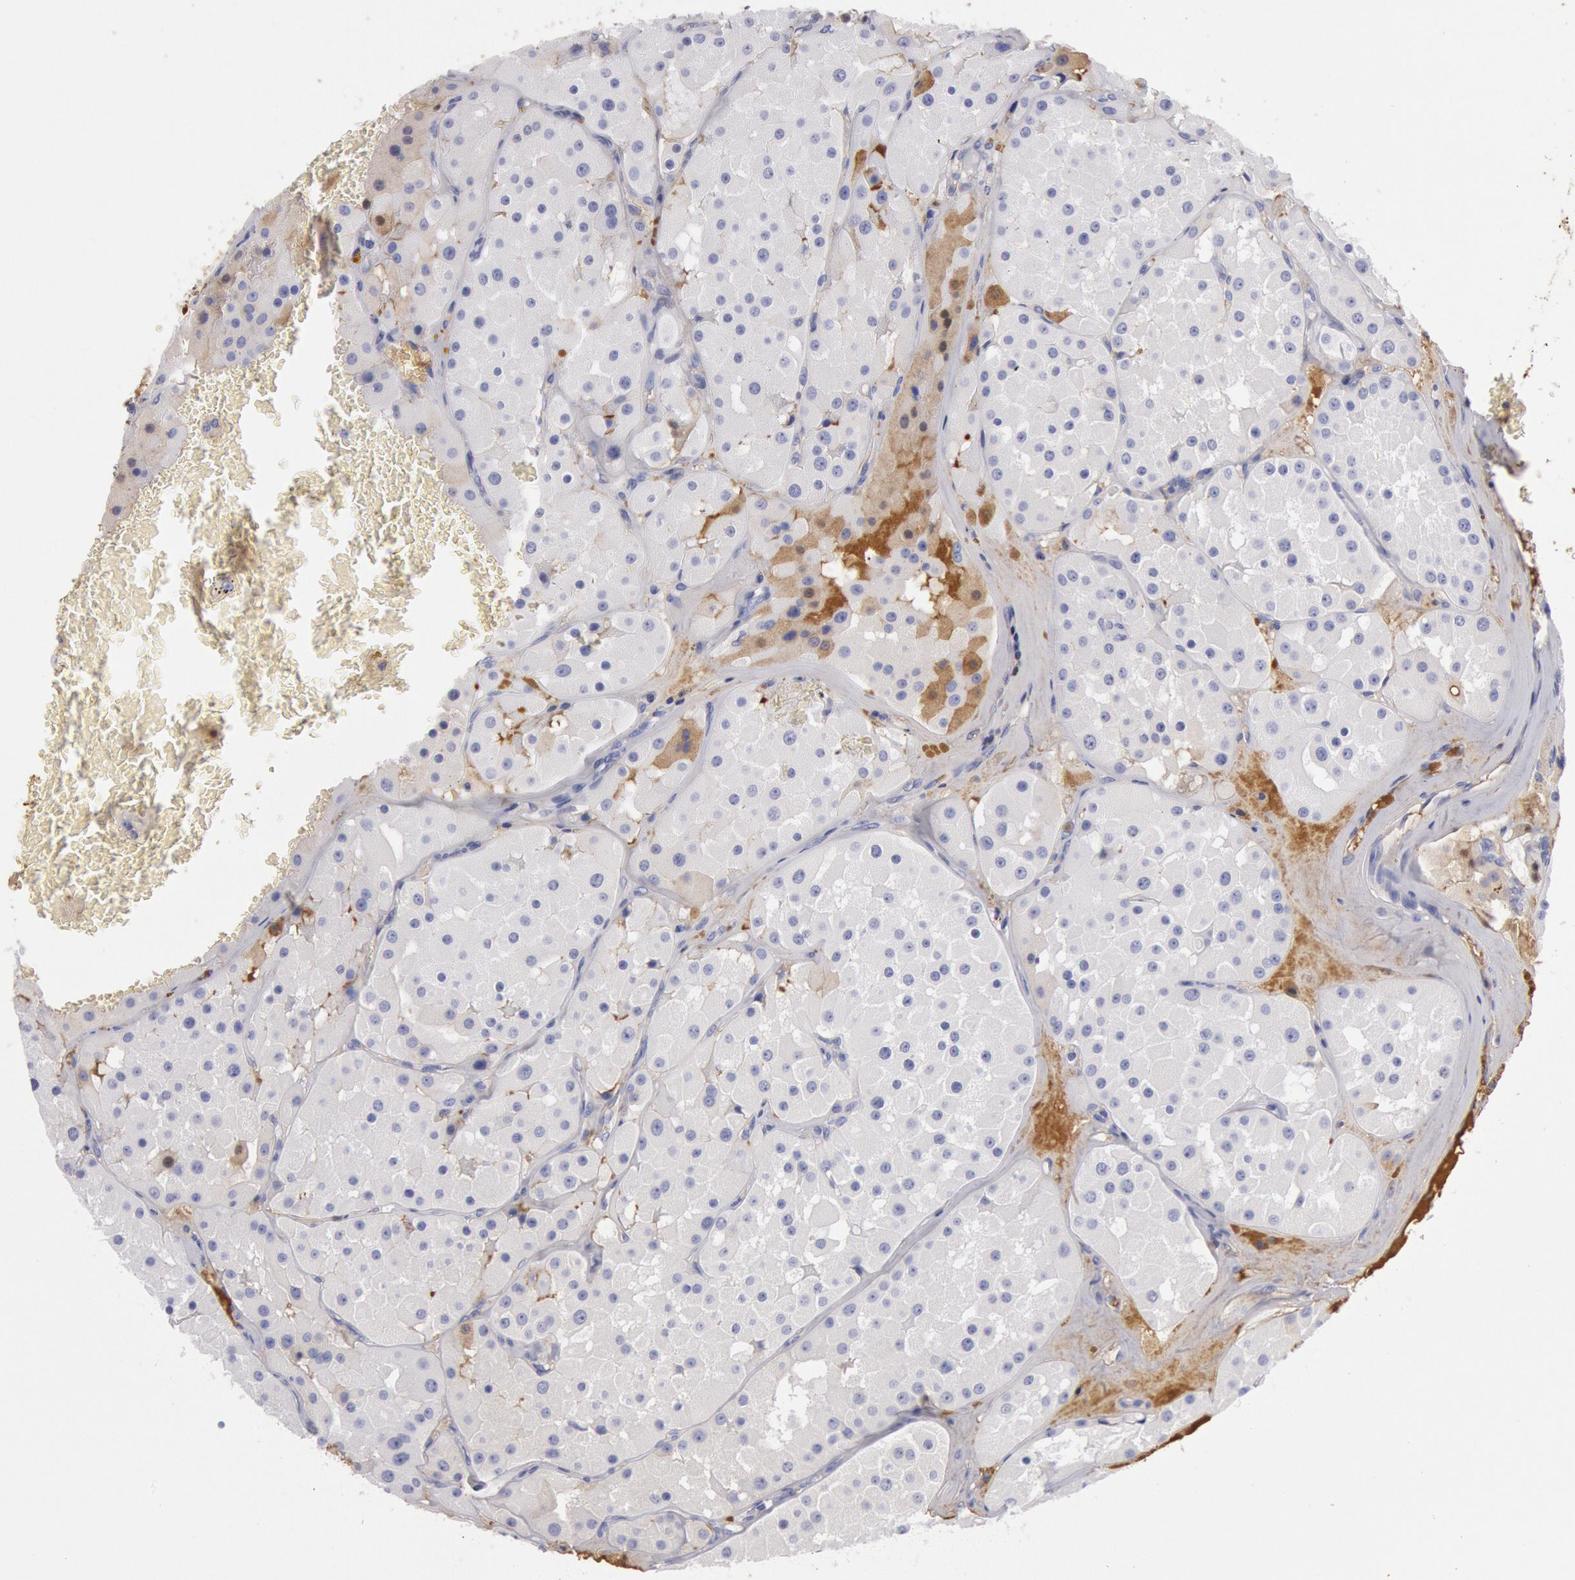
{"staining": {"intensity": "weak", "quantity": "25%-75%", "location": "cytoplasmic/membranous"}, "tissue": "renal cancer", "cell_type": "Tumor cells", "image_type": "cancer", "snomed": [{"axis": "morphology", "description": "Adenocarcinoma, uncertain malignant potential"}, {"axis": "topography", "description": "Kidney"}], "caption": "This photomicrograph reveals immunohistochemistry staining of human renal cancer, with low weak cytoplasmic/membranous staining in about 25%-75% of tumor cells.", "gene": "IGHA1", "patient": {"sex": "male", "age": 63}}